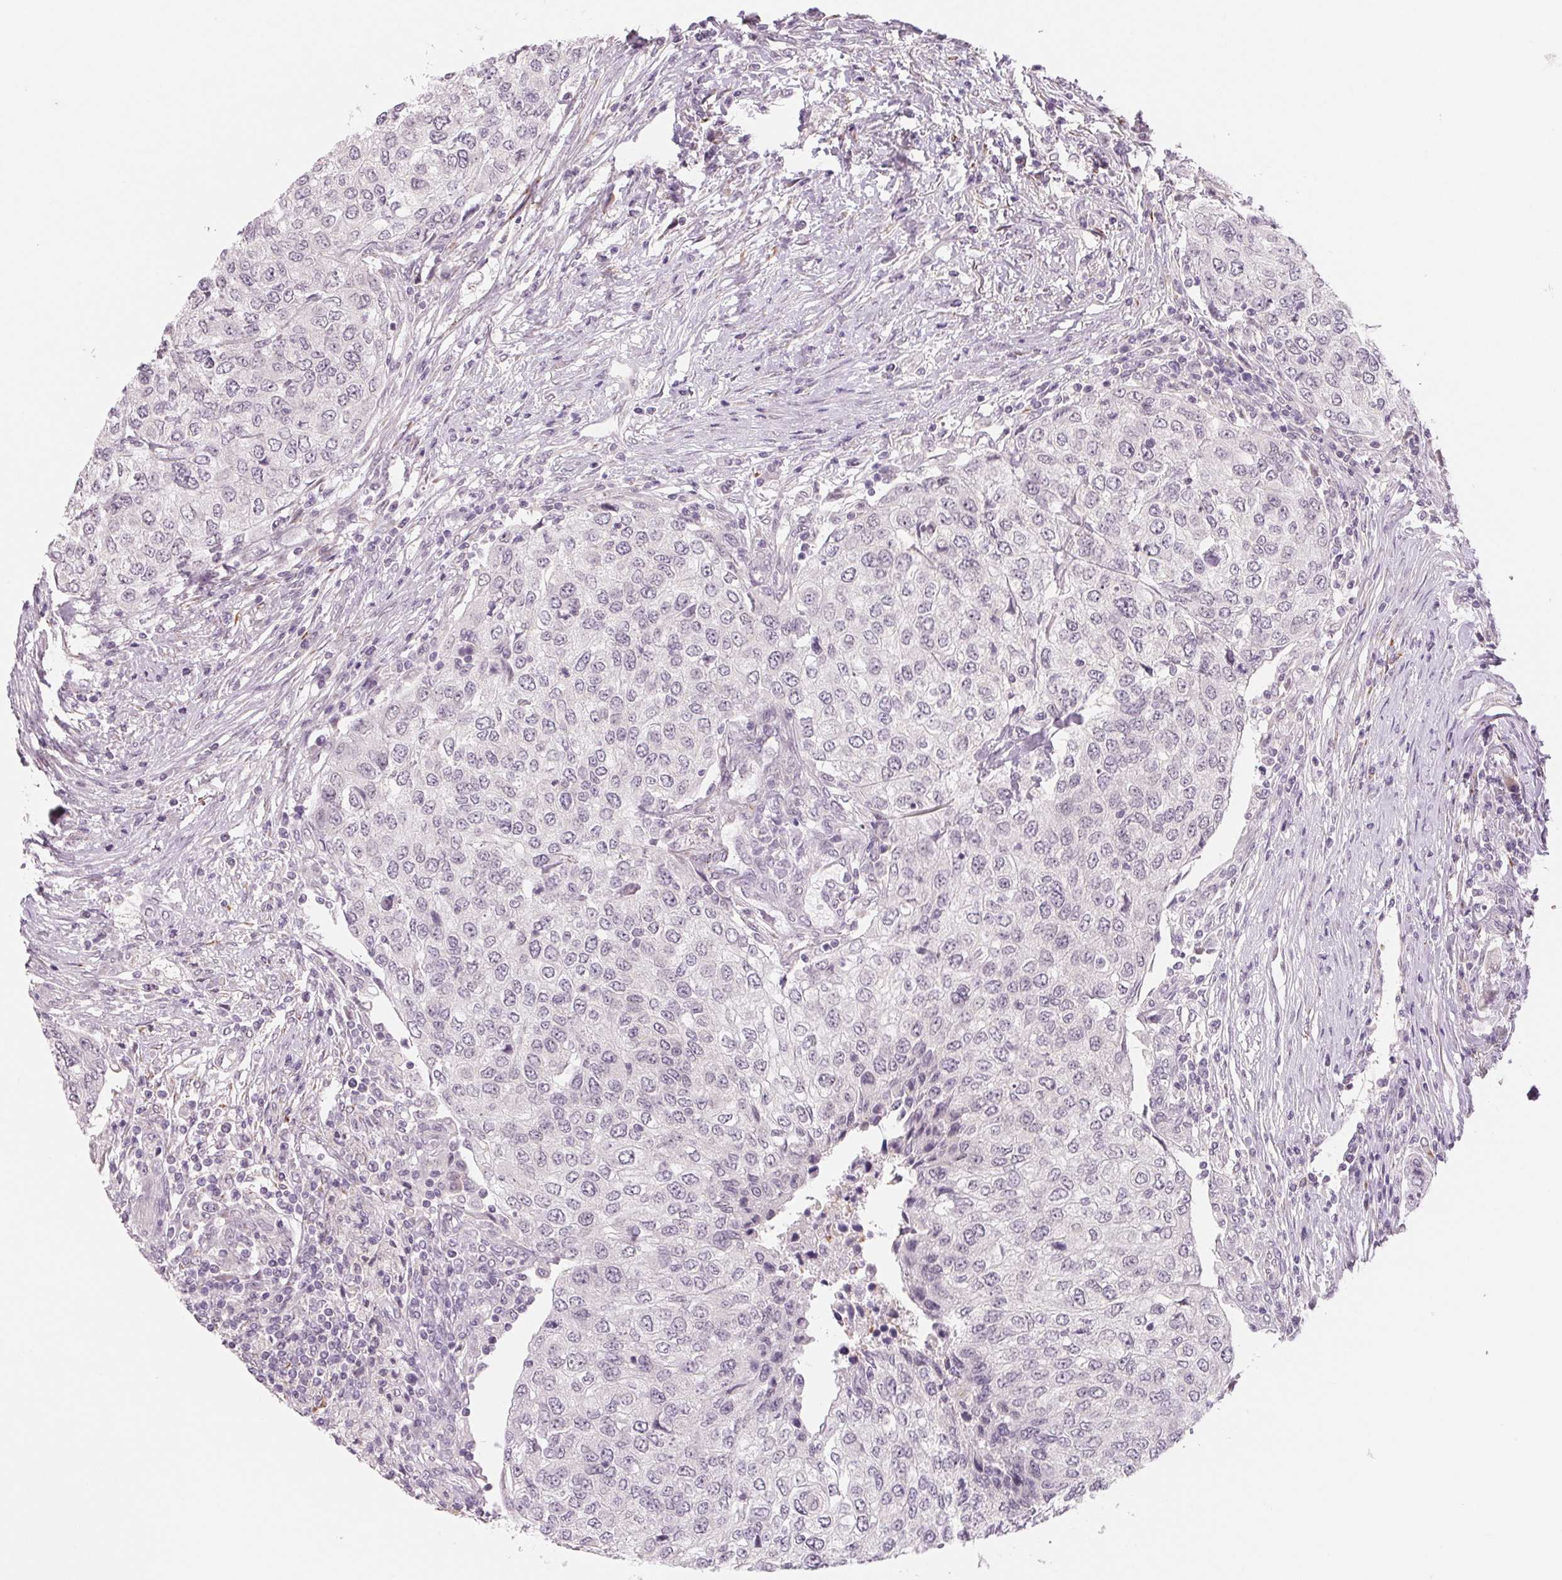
{"staining": {"intensity": "negative", "quantity": "none", "location": "none"}, "tissue": "urothelial cancer", "cell_type": "Tumor cells", "image_type": "cancer", "snomed": [{"axis": "morphology", "description": "Urothelial carcinoma, High grade"}, {"axis": "topography", "description": "Urinary bladder"}], "caption": "Human urothelial cancer stained for a protein using IHC demonstrates no staining in tumor cells.", "gene": "CFC1", "patient": {"sex": "female", "age": 78}}